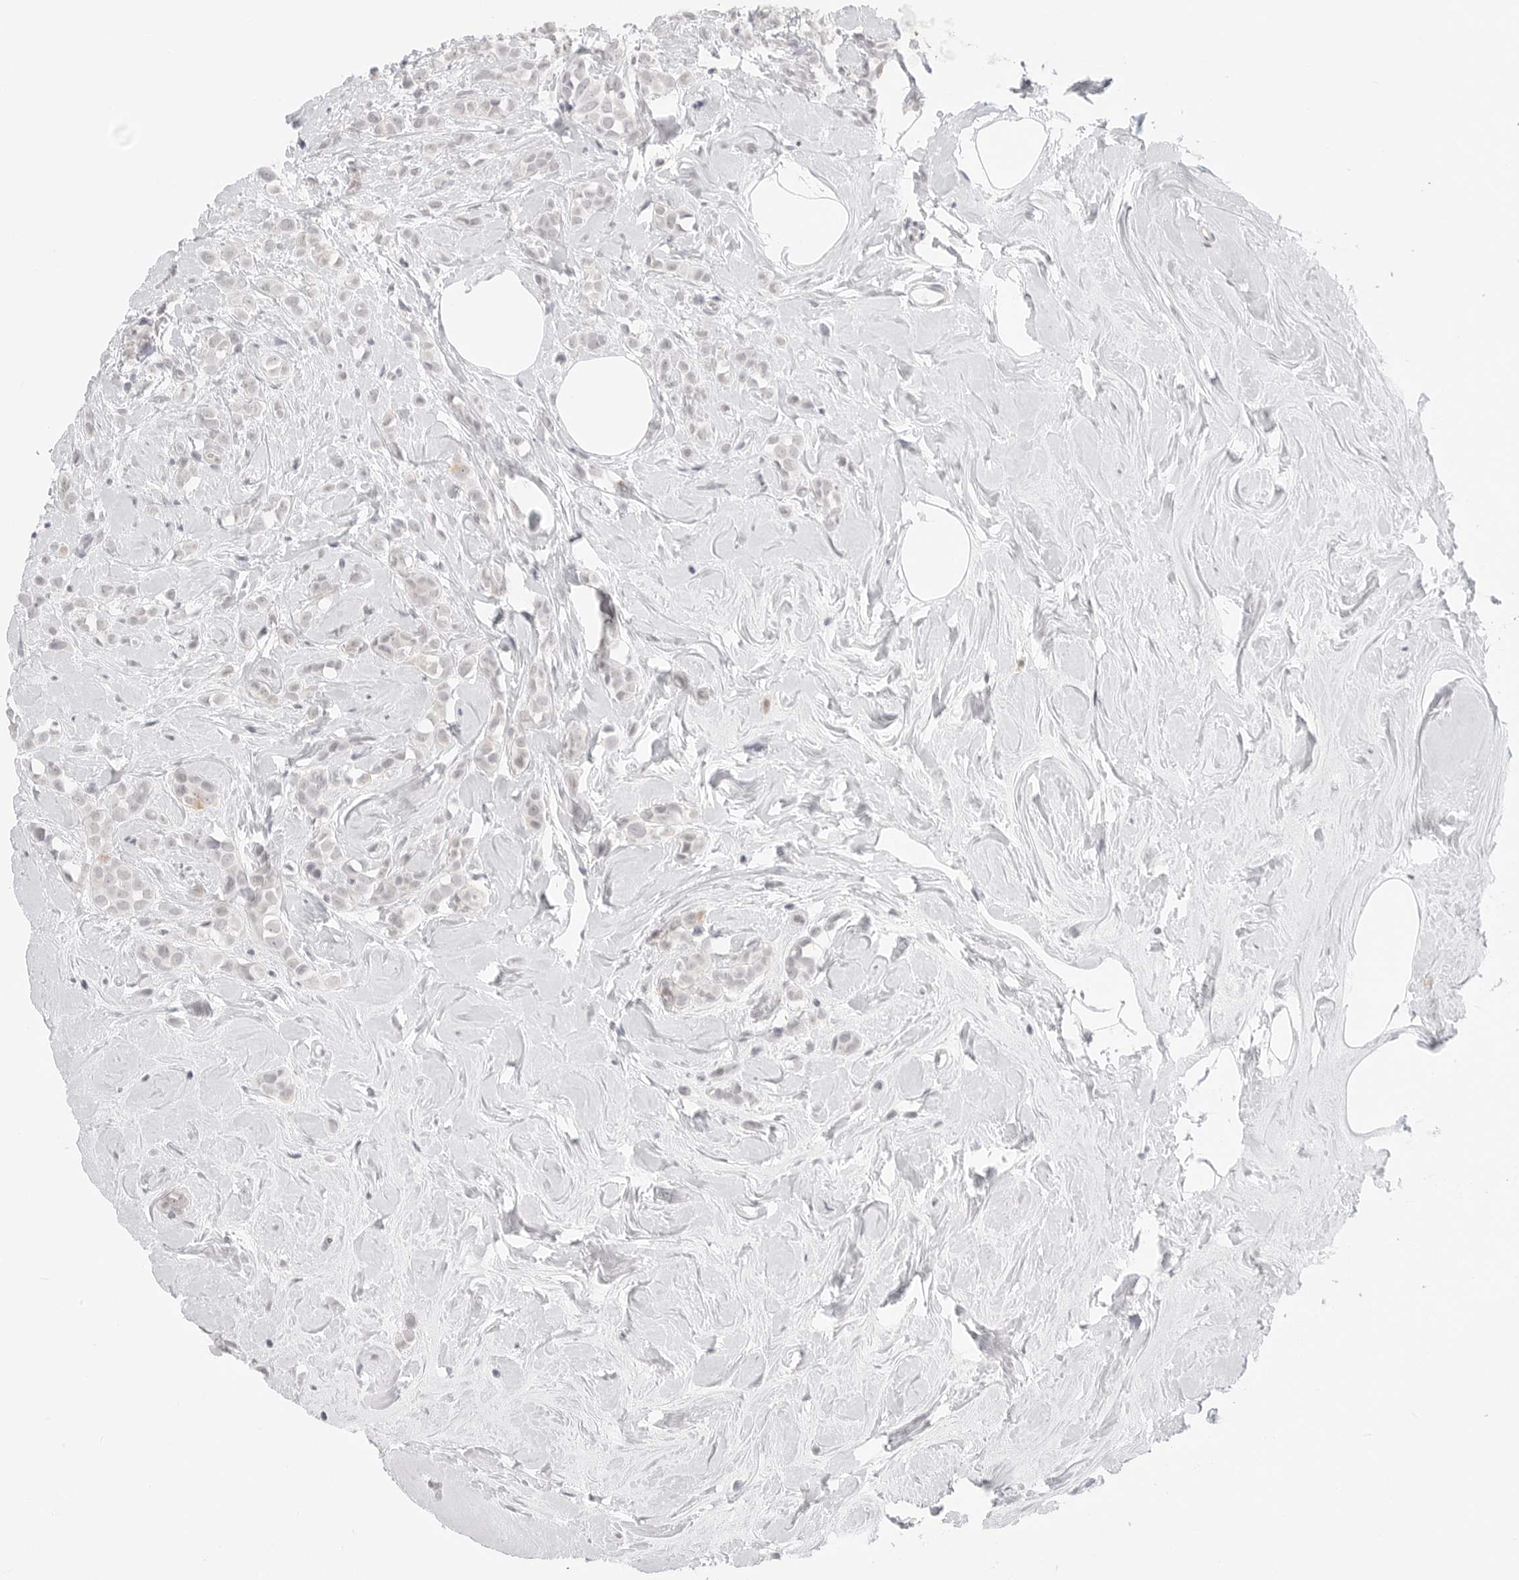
{"staining": {"intensity": "negative", "quantity": "none", "location": "none"}, "tissue": "breast cancer", "cell_type": "Tumor cells", "image_type": "cancer", "snomed": [{"axis": "morphology", "description": "Lobular carcinoma"}, {"axis": "topography", "description": "Breast"}], "caption": "Immunohistochemistry (IHC) micrograph of neoplastic tissue: human lobular carcinoma (breast) stained with DAB (3,3'-diaminobenzidine) displays no significant protein staining in tumor cells. Brightfield microscopy of immunohistochemistry (IHC) stained with DAB (3,3'-diaminobenzidine) (brown) and hematoxylin (blue), captured at high magnification.", "gene": "KLK11", "patient": {"sex": "female", "age": 47}}